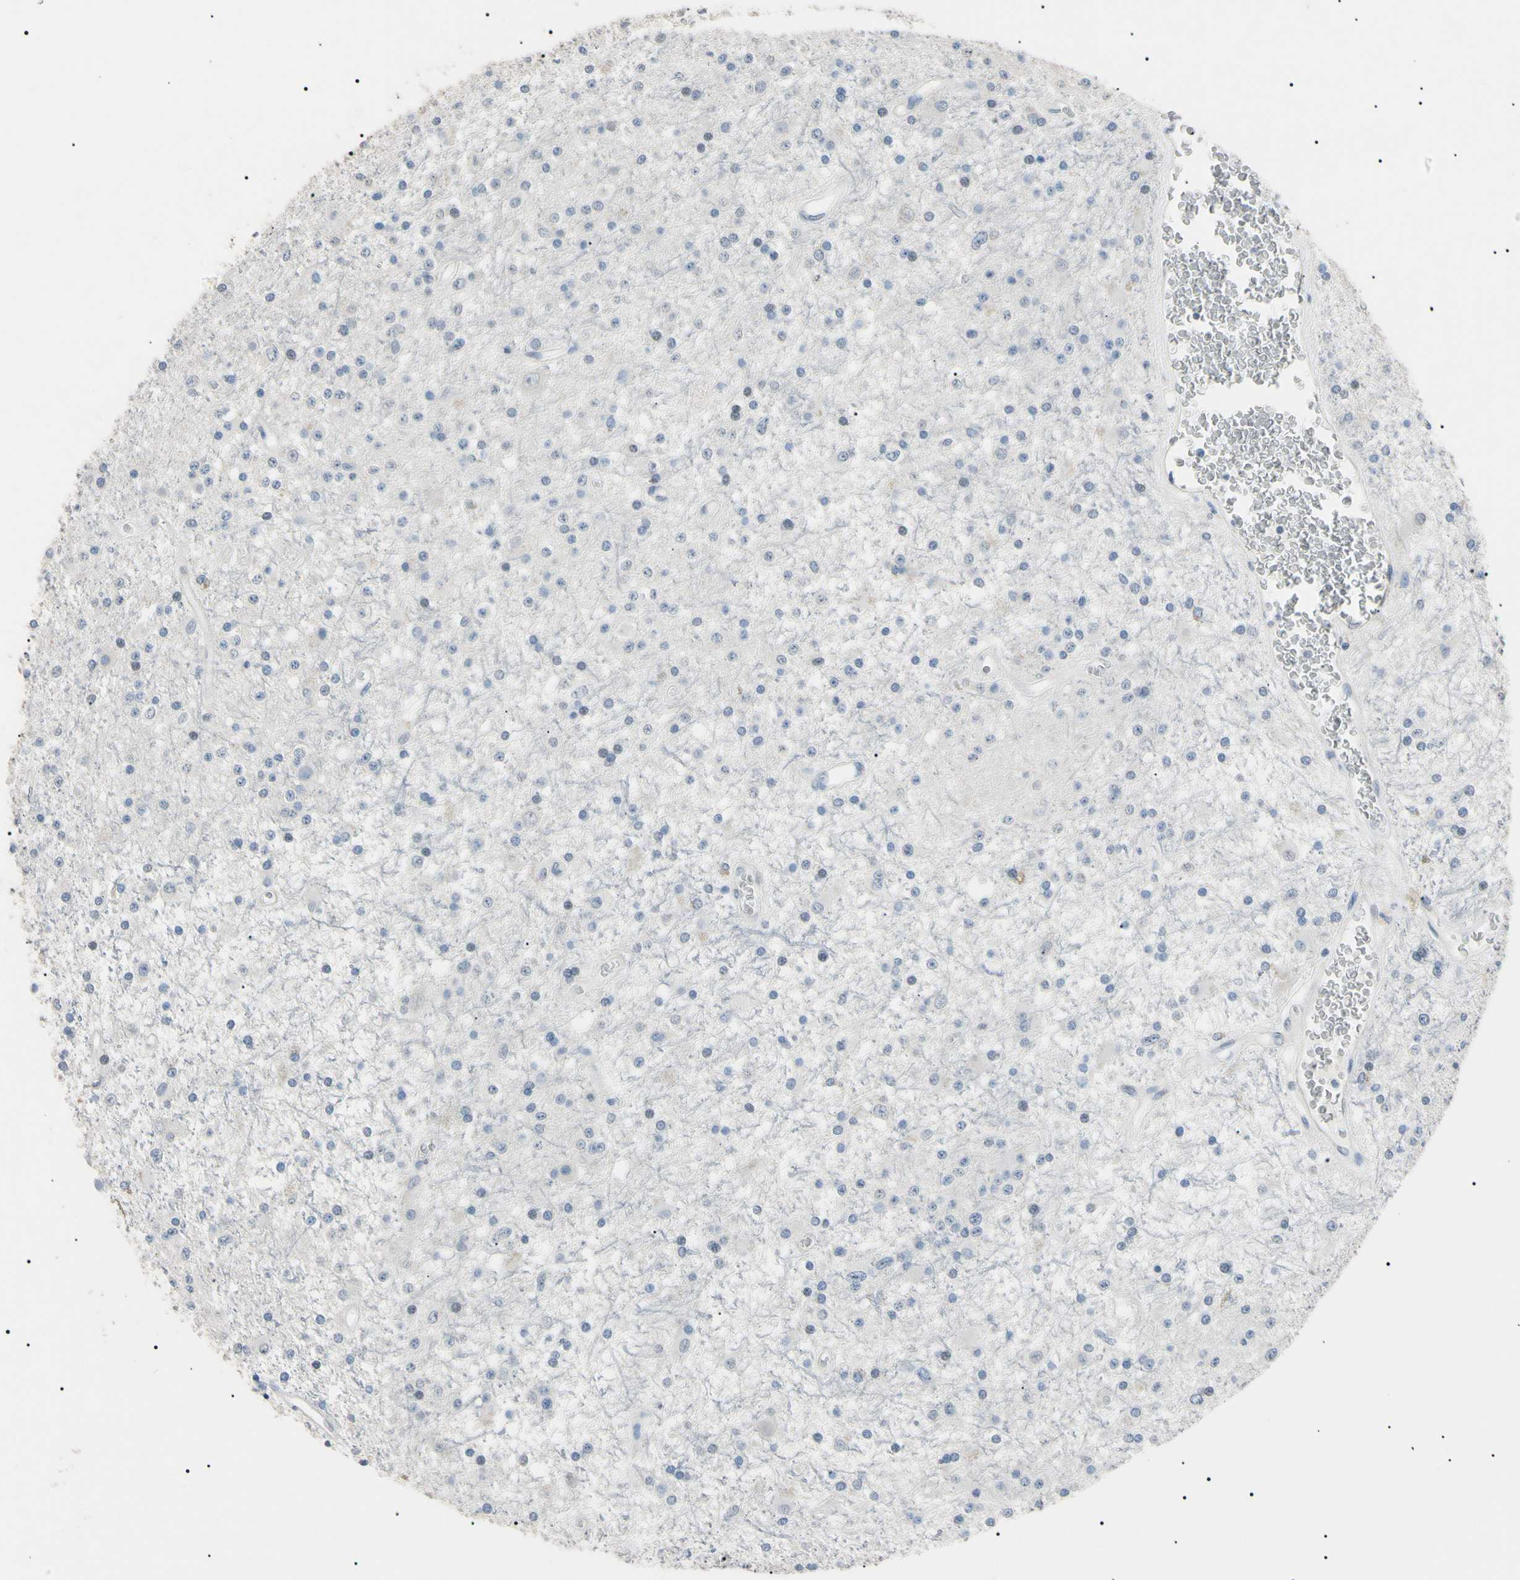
{"staining": {"intensity": "negative", "quantity": "none", "location": "none"}, "tissue": "glioma", "cell_type": "Tumor cells", "image_type": "cancer", "snomed": [{"axis": "morphology", "description": "Glioma, malignant, Low grade"}, {"axis": "topography", "description": "Brain"}], "caption": "Immunohistochemistry (IHC) image of human glioma stained for a protein (brown), which displays no expression in tumor cells.", "gene": "CGB3", "patient": {"sex": "male", "age": 58}}